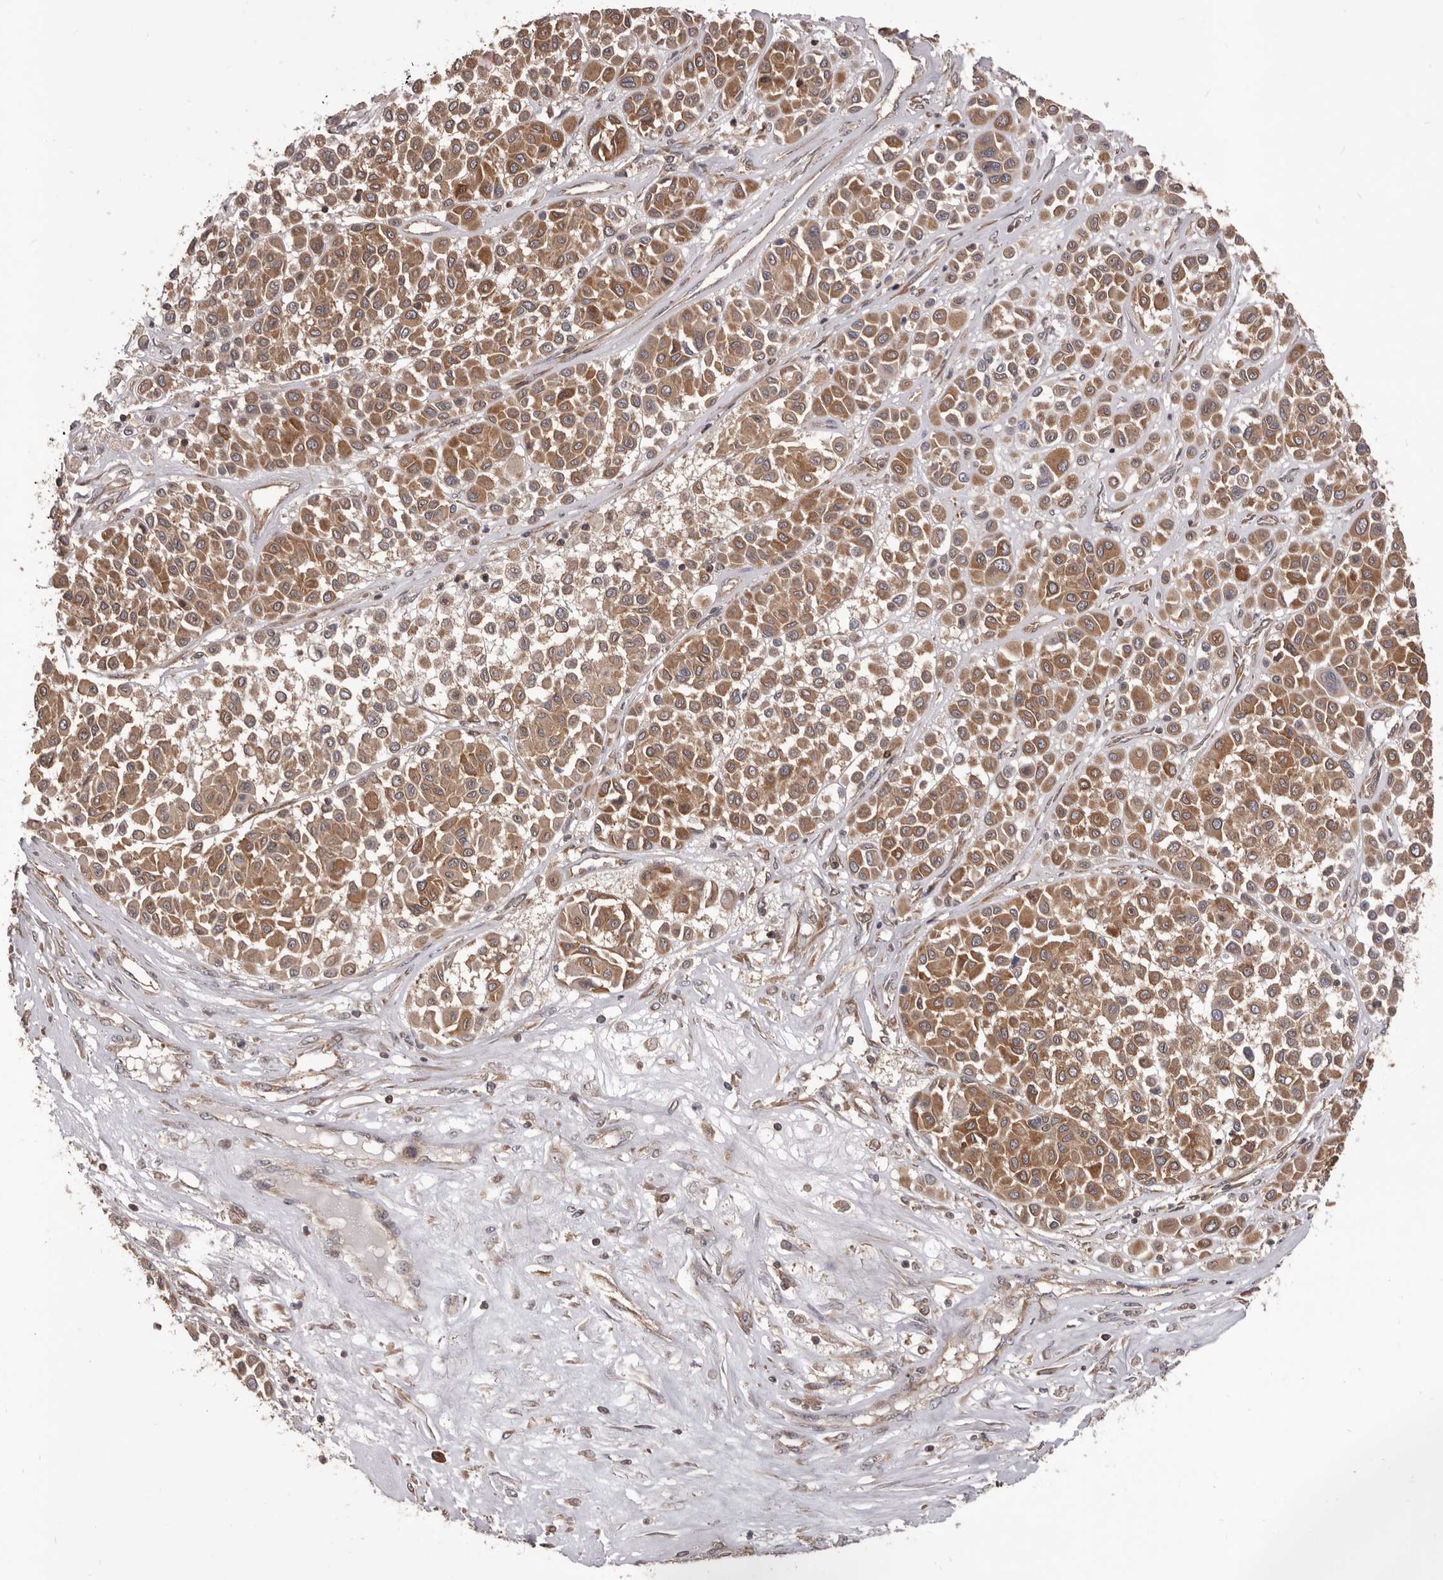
{"staining": {"intensity": "moderate", "quantity": ">75%", "location": "cytoplasmic/membranous"}, "tissue": "melanoma", "cell_type": "Tumor cells", "image_type": "cancer", "snomed": [{"axis": "morphology", "description": "Malignant melanoma, Metastatic site"}, {"axis": "topography", "description": "Soft tissue"}], "caption": "Immunohistochemistry (IHC) staining of melanoma, which displays medium levels of moderate cytoplasmic/membranous expression in approximately >75% of tumor cells indicating moderate cytoplasmic/membranous protein expression. The staining was performed using DAB (3,3'-diaminobenzidine) (brown) for protein detection and nuclei were counterstained in hematoxylin (blue).", "gene": "HBS1L", "patient": {"sex": "male", "age": 41}}